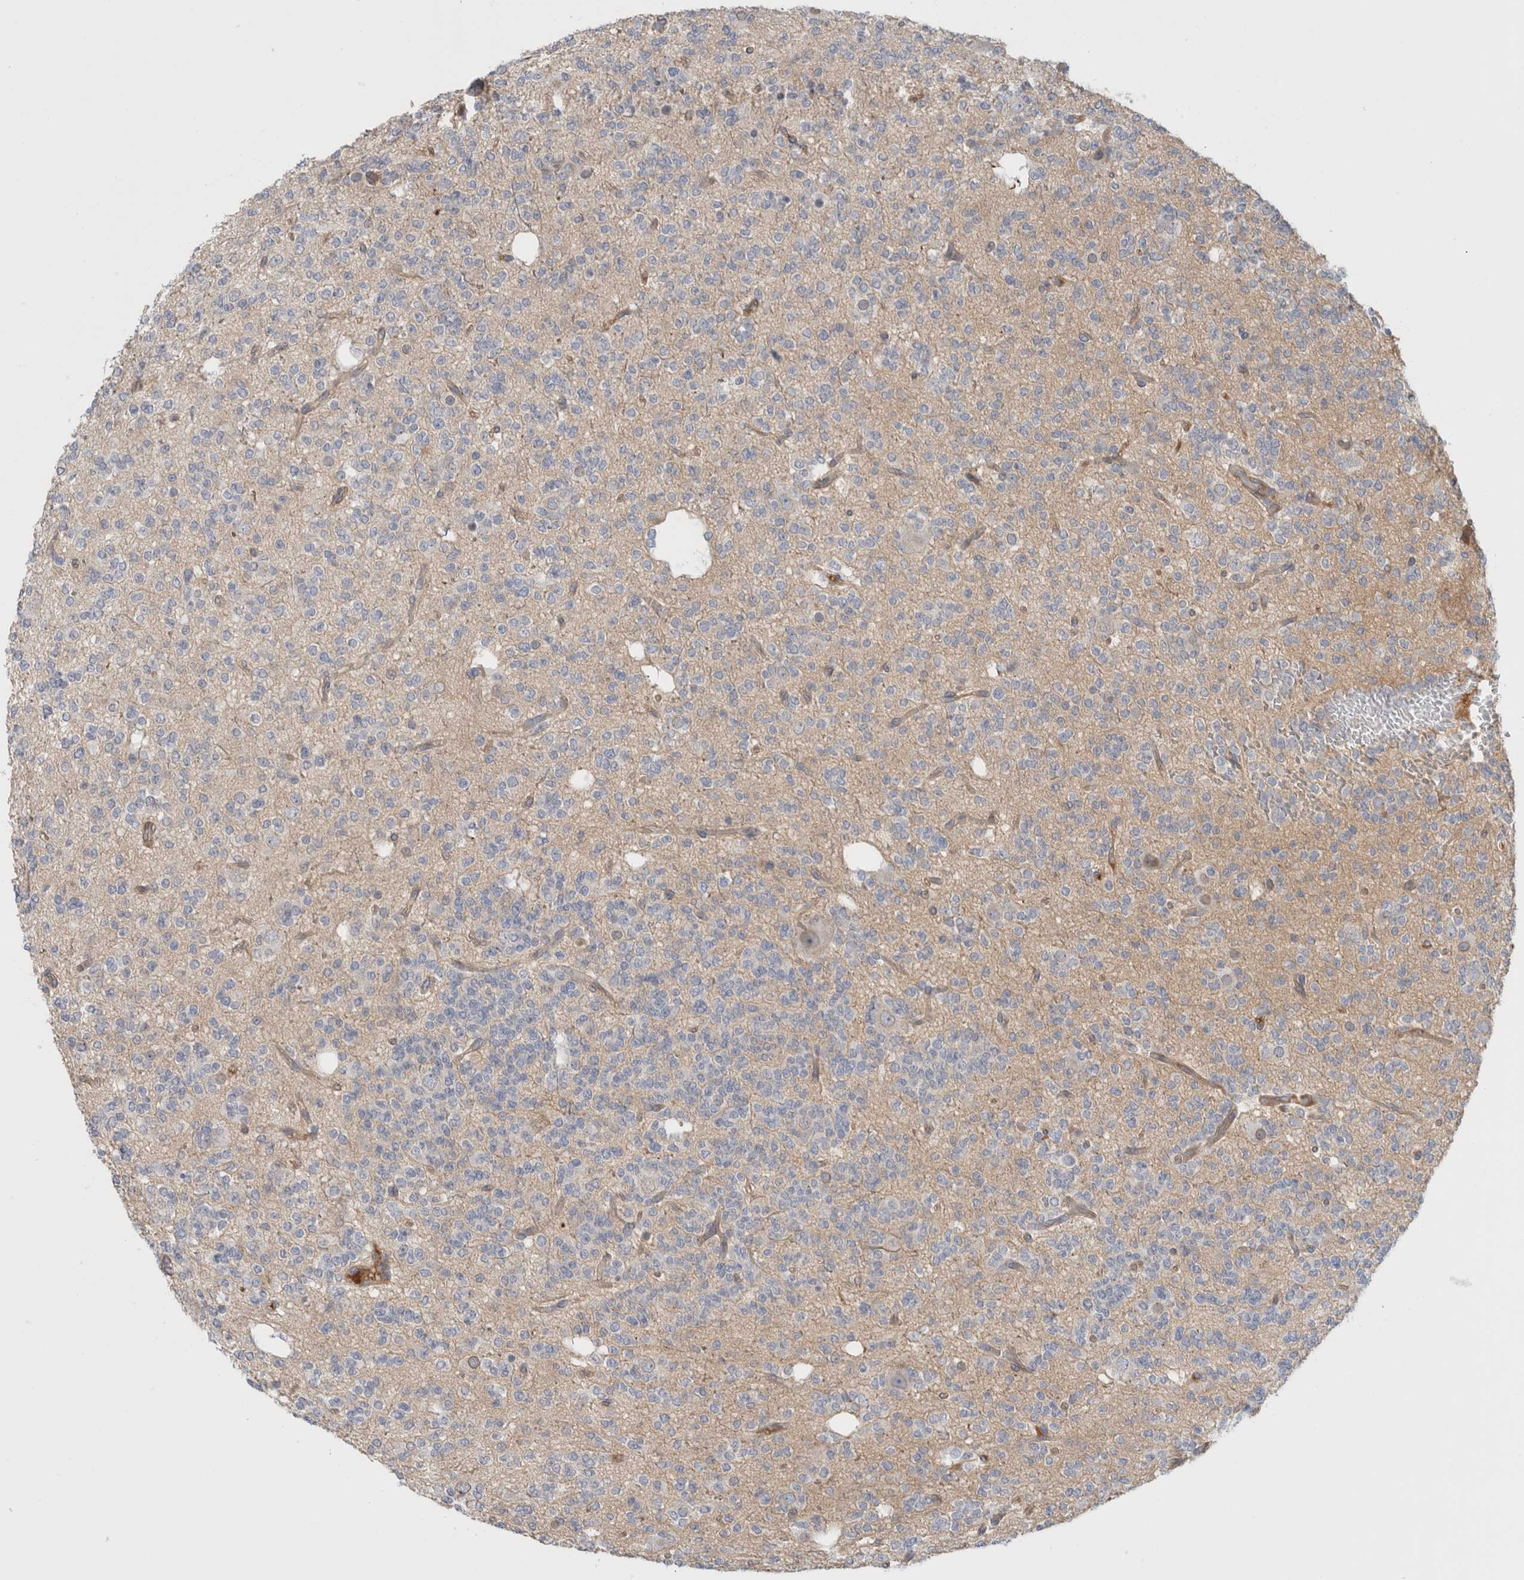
{"staining": {"intensity": "negative", "quantity": "none", "location": "none"}, "tissue": "glioma", "cell_type": "Tumor cells", "image_type": "cancer", "snomed": [{"axis": "morphology", "description": "Glioma, malignant, Low grade"}, {"axis": "topography", "description": "Brain"}], "caption": "Tumor cells show no significant positivity in malignant low-grade glioma.", "gene": "CFI", "patient": {"sex": "male", "age": 38}}